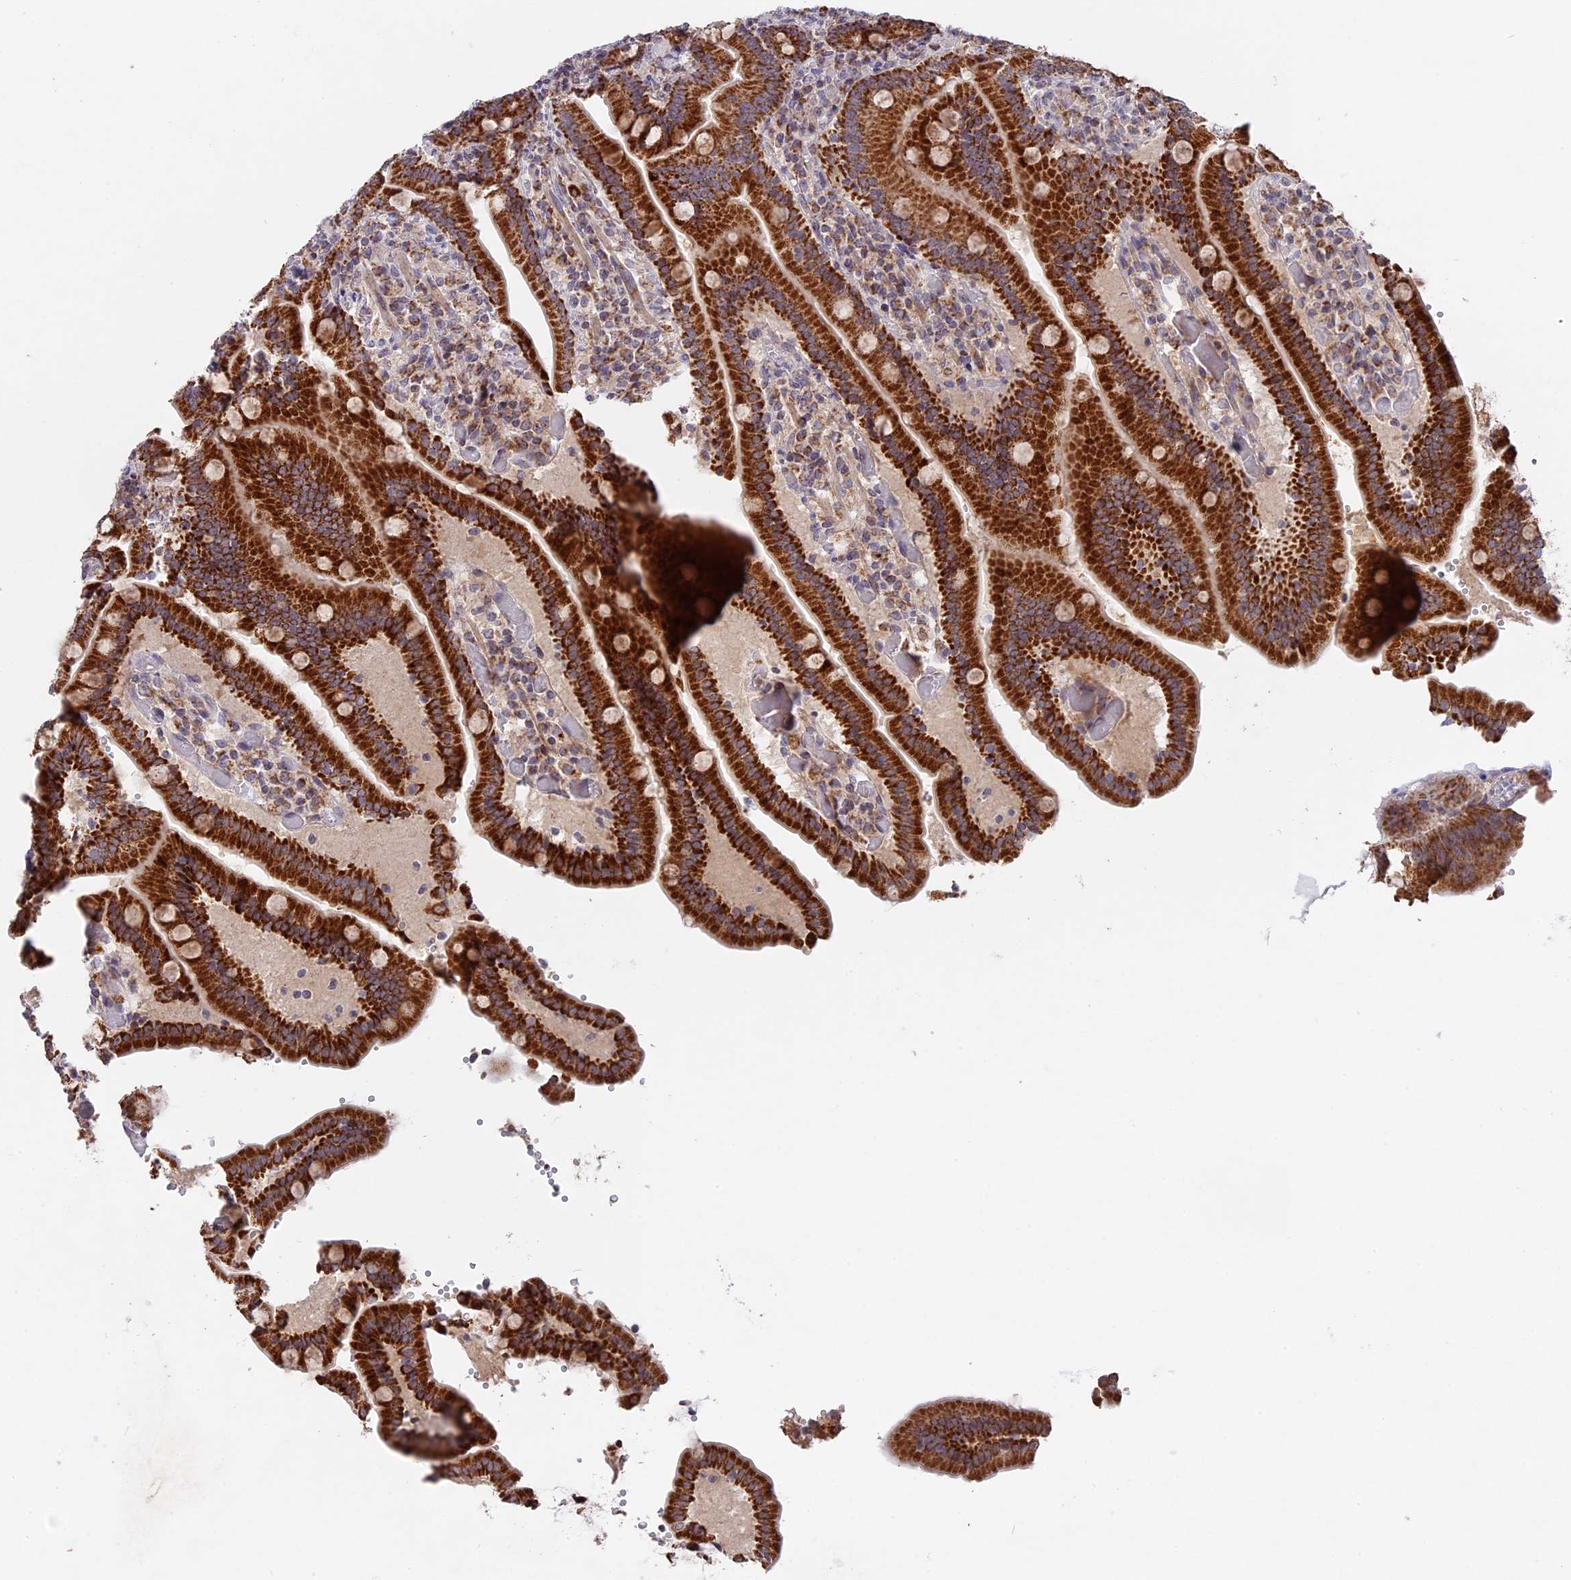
{"staining": {"intensity": "strong", "quantity": ">75%", "location": "cytoplasmic/membranous"}, "tissue": "duodenum", "cell_type": "Glandular cells", "image_type": "normal", "snomed": [{"axis": "morphology", "description": "Normal tissue, NOS"}, {"axis": "topography", "description": "Duodenum"}], "caption": "This image displays normal duodenum stained with IHC to label a protein in brown. The cytoplasmic/membranous of glandular cells show strong positivity for the protein. Nuclei are counter-stained blue.", "gene": "MPV17L", "patient": {"sex": "female", "age": 62}}